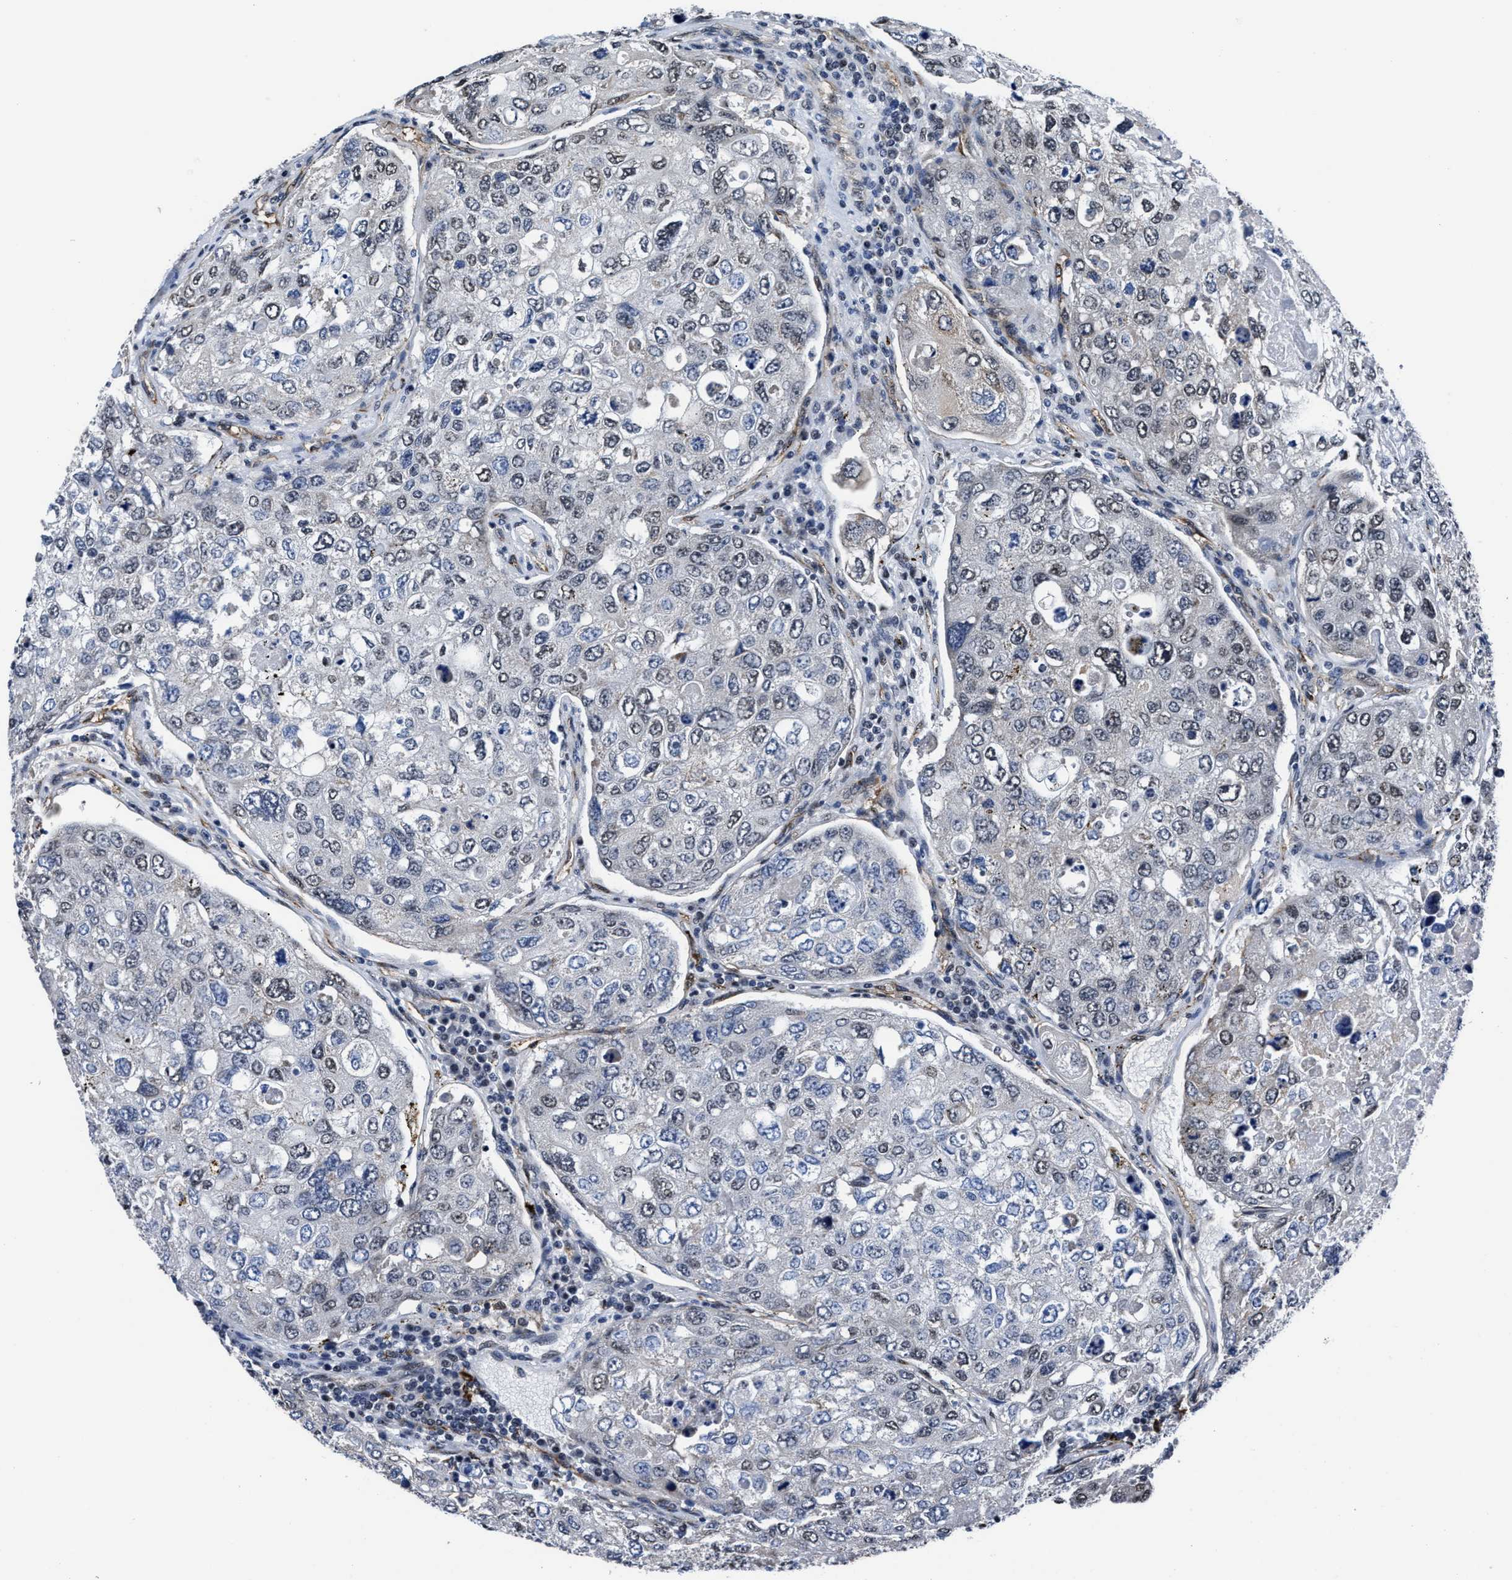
{"staining": {"intensity": "negative", "quantity": "none", "location": "none"}, "tissue": "urothelial cancer", "cell_type": "Tumor cells", "image_type": "cancer", "snomed": [{"axis": "morphology", "description": "Urothelial carcinoma, High grade"}, {"axis": "topography", "description": "Lymph node"}, {"axis": "topography", "description": "Urinary bladder"}], "caption": "Urothelial cancer stained for a protein using IHC displays no staining tumor cells.", "gene": "MARCKSL1", "patient": {"sex": "male", "age": 51}}